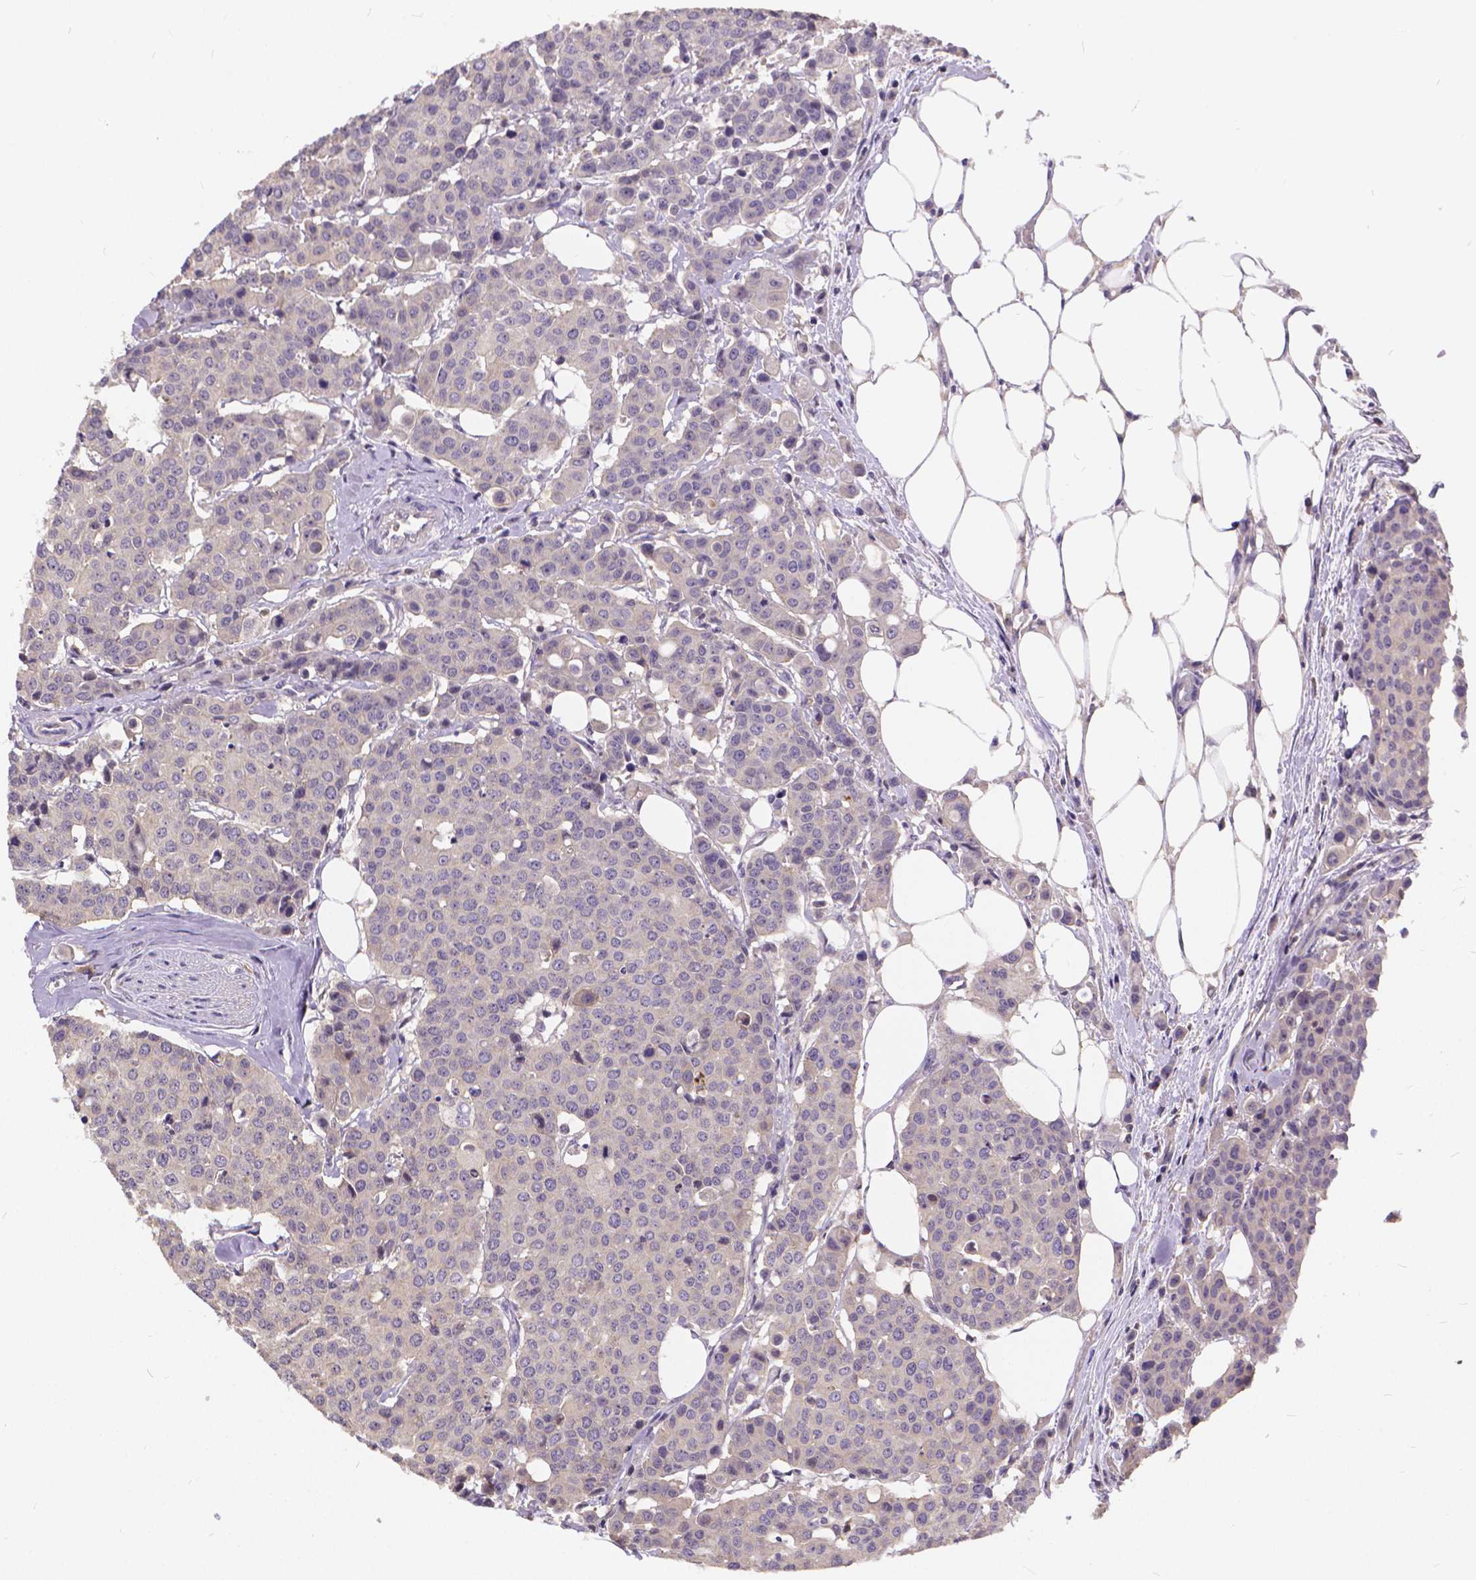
{"staining": {"intensity": "negative", "quantity": "none", "location": "none"}, "tissue": "carcinoid", "cell_type": "Tumor cells", "image_type": "cancer", "snomed": [{"axis": "morphology", "description": "Carcinoid, malignant, NOS"}, {"axis": "topography", "description": "Colon"}], "caption": "Tumor cells show no significant protein staining in carcinoid (malignant). Nuclei are stained in blue.", "gene": "GLRB", "patient": {"sex": "male", "age": 81}}